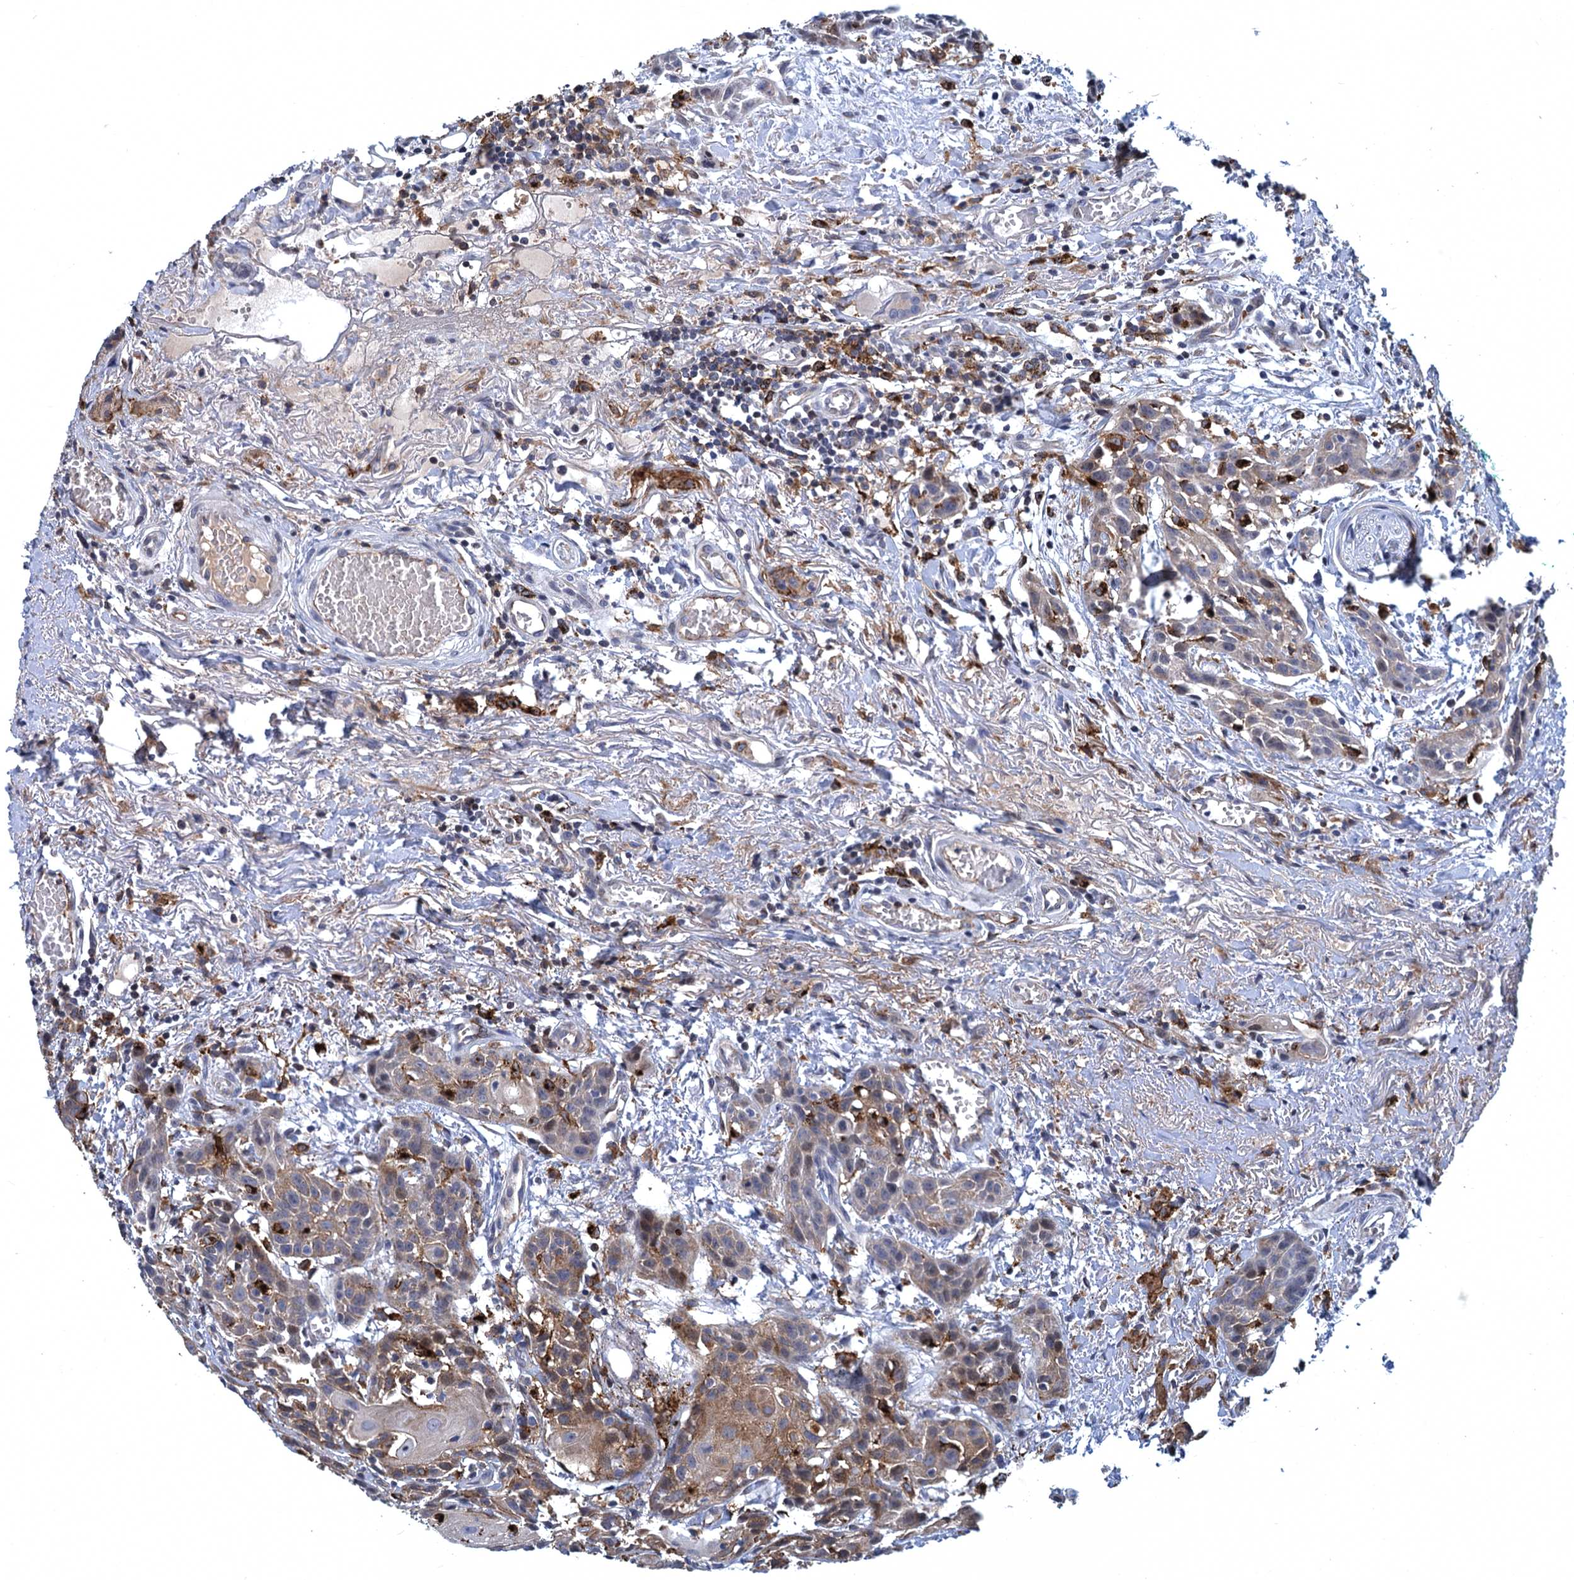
{"staining": {"intensity": "weak", "quantity": "25%-75%", "location": "cytoplasmic/membranous"}, "tissue": "head and neck cancer", "cell_type": "Tumor cells", "image_type": "cancer", "snomed": [{"axis": "morphology", "description": "Squamous cell carcinoma, NOS"}, {"axis": "topography", "description": "Oral tissue"}, {"axis": "topography", "description": "Head-Neck"}], "caption": "Head and neck cancer tissue reveals weak cytoplasmic/membranous positivity in approximately 25%-75% of tumor cells, visualized by immunohistochemistry.", "gene": "DNHD1", "patient": {"sex": "female", "age": 50}}